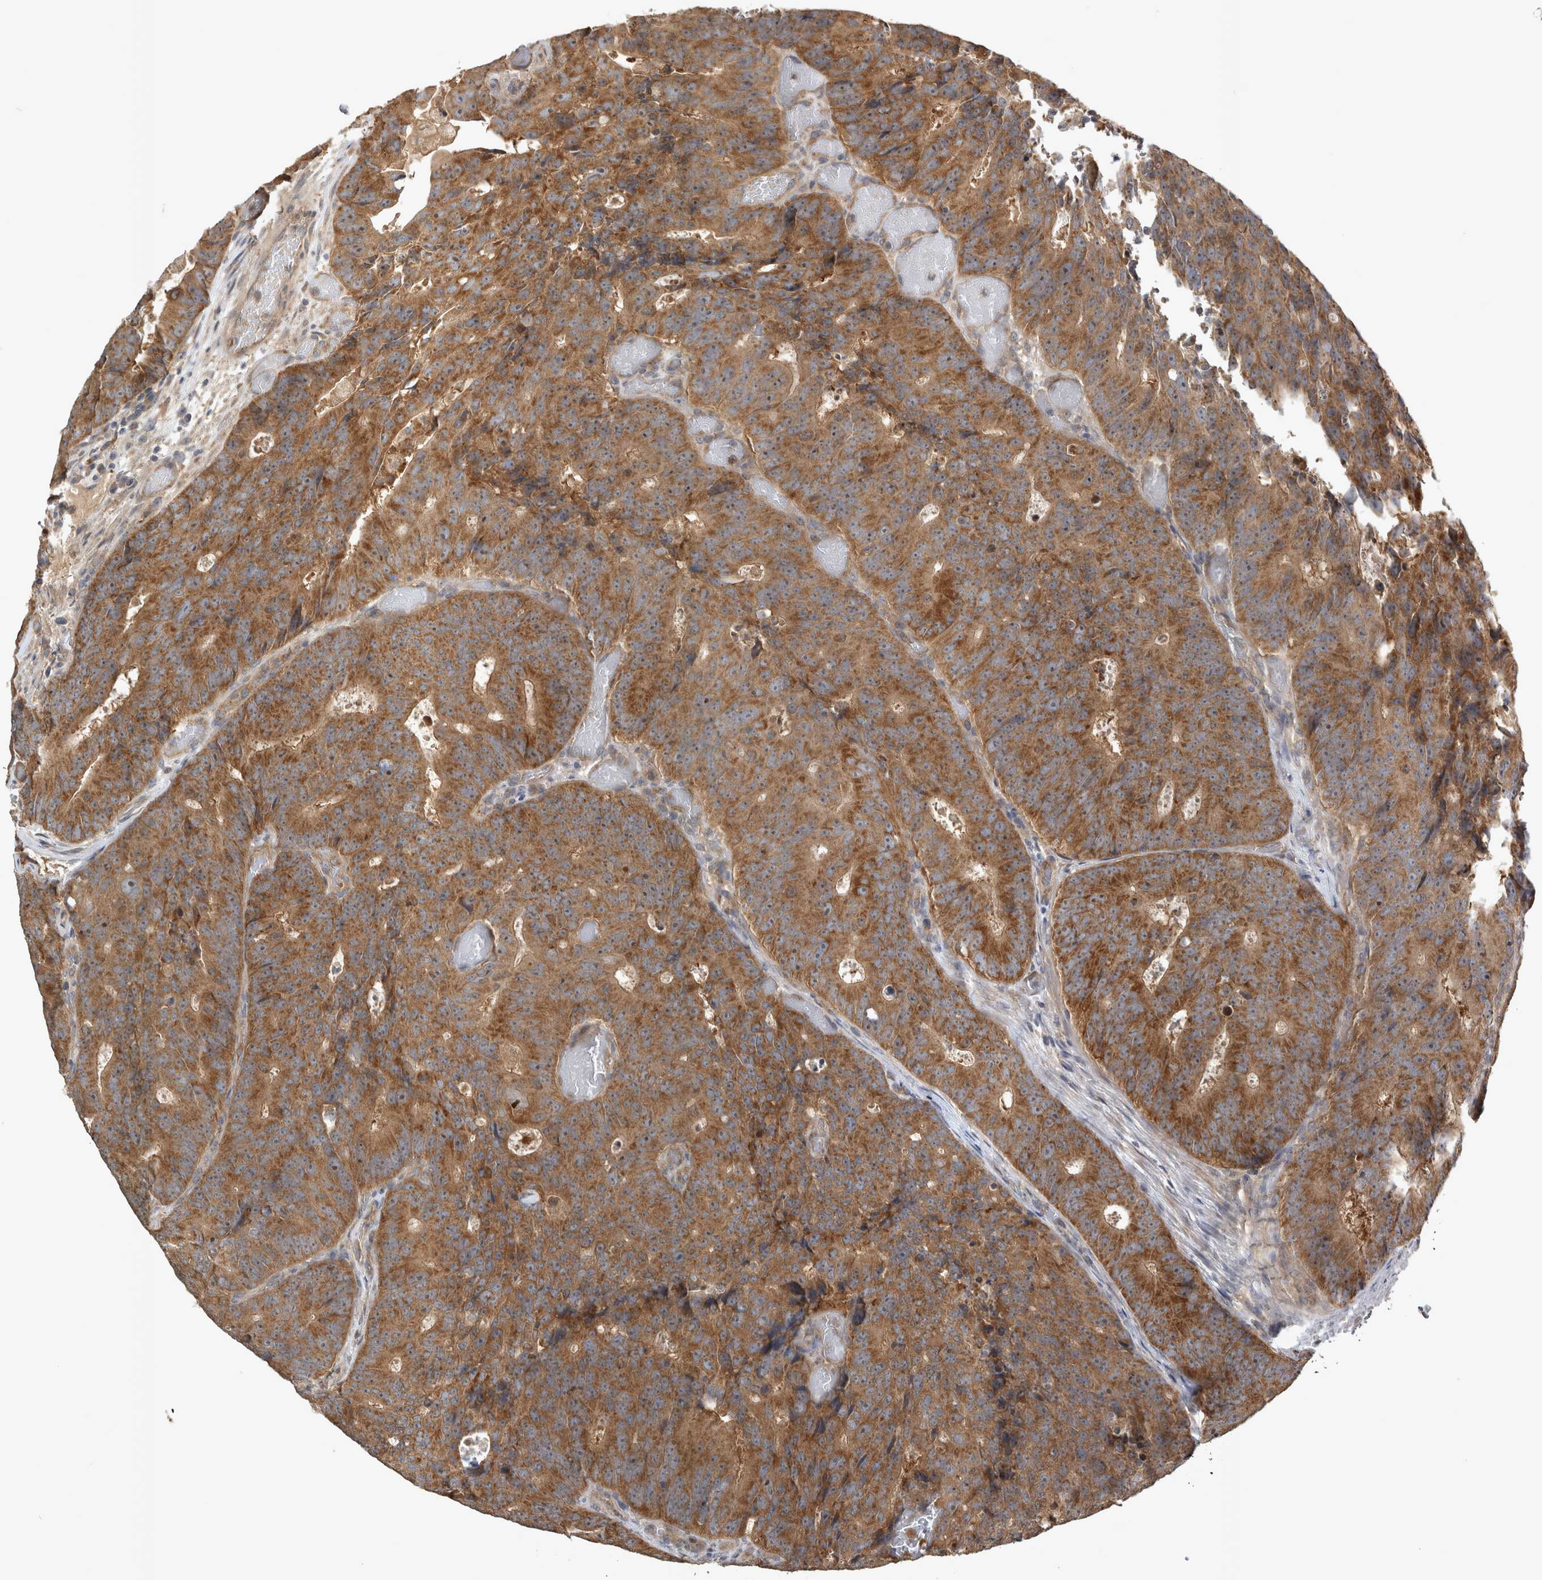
{"staining": {"intensity": "strong", "quantity": ">75%", "location": "cytoplasmic/membranous"}, "tissue": "colorectal cancer", "cell_type": "Tumor cells", "image_type": "cancer", "snomed": [{"axis": "morphology", "description": "Adenocarcinoma, NOS"}, {"axis": "topography", "description": "Colon"}], "caption": "This is an image of immunohistochemistry (IHC) staining of colorectal cancer (adenocarcinoma), which shows strong expression in the cytoplasmic/membranous of tumor cells.", "gene": "TRMT61B", "patient": {"sex": "male", "age": 87}}